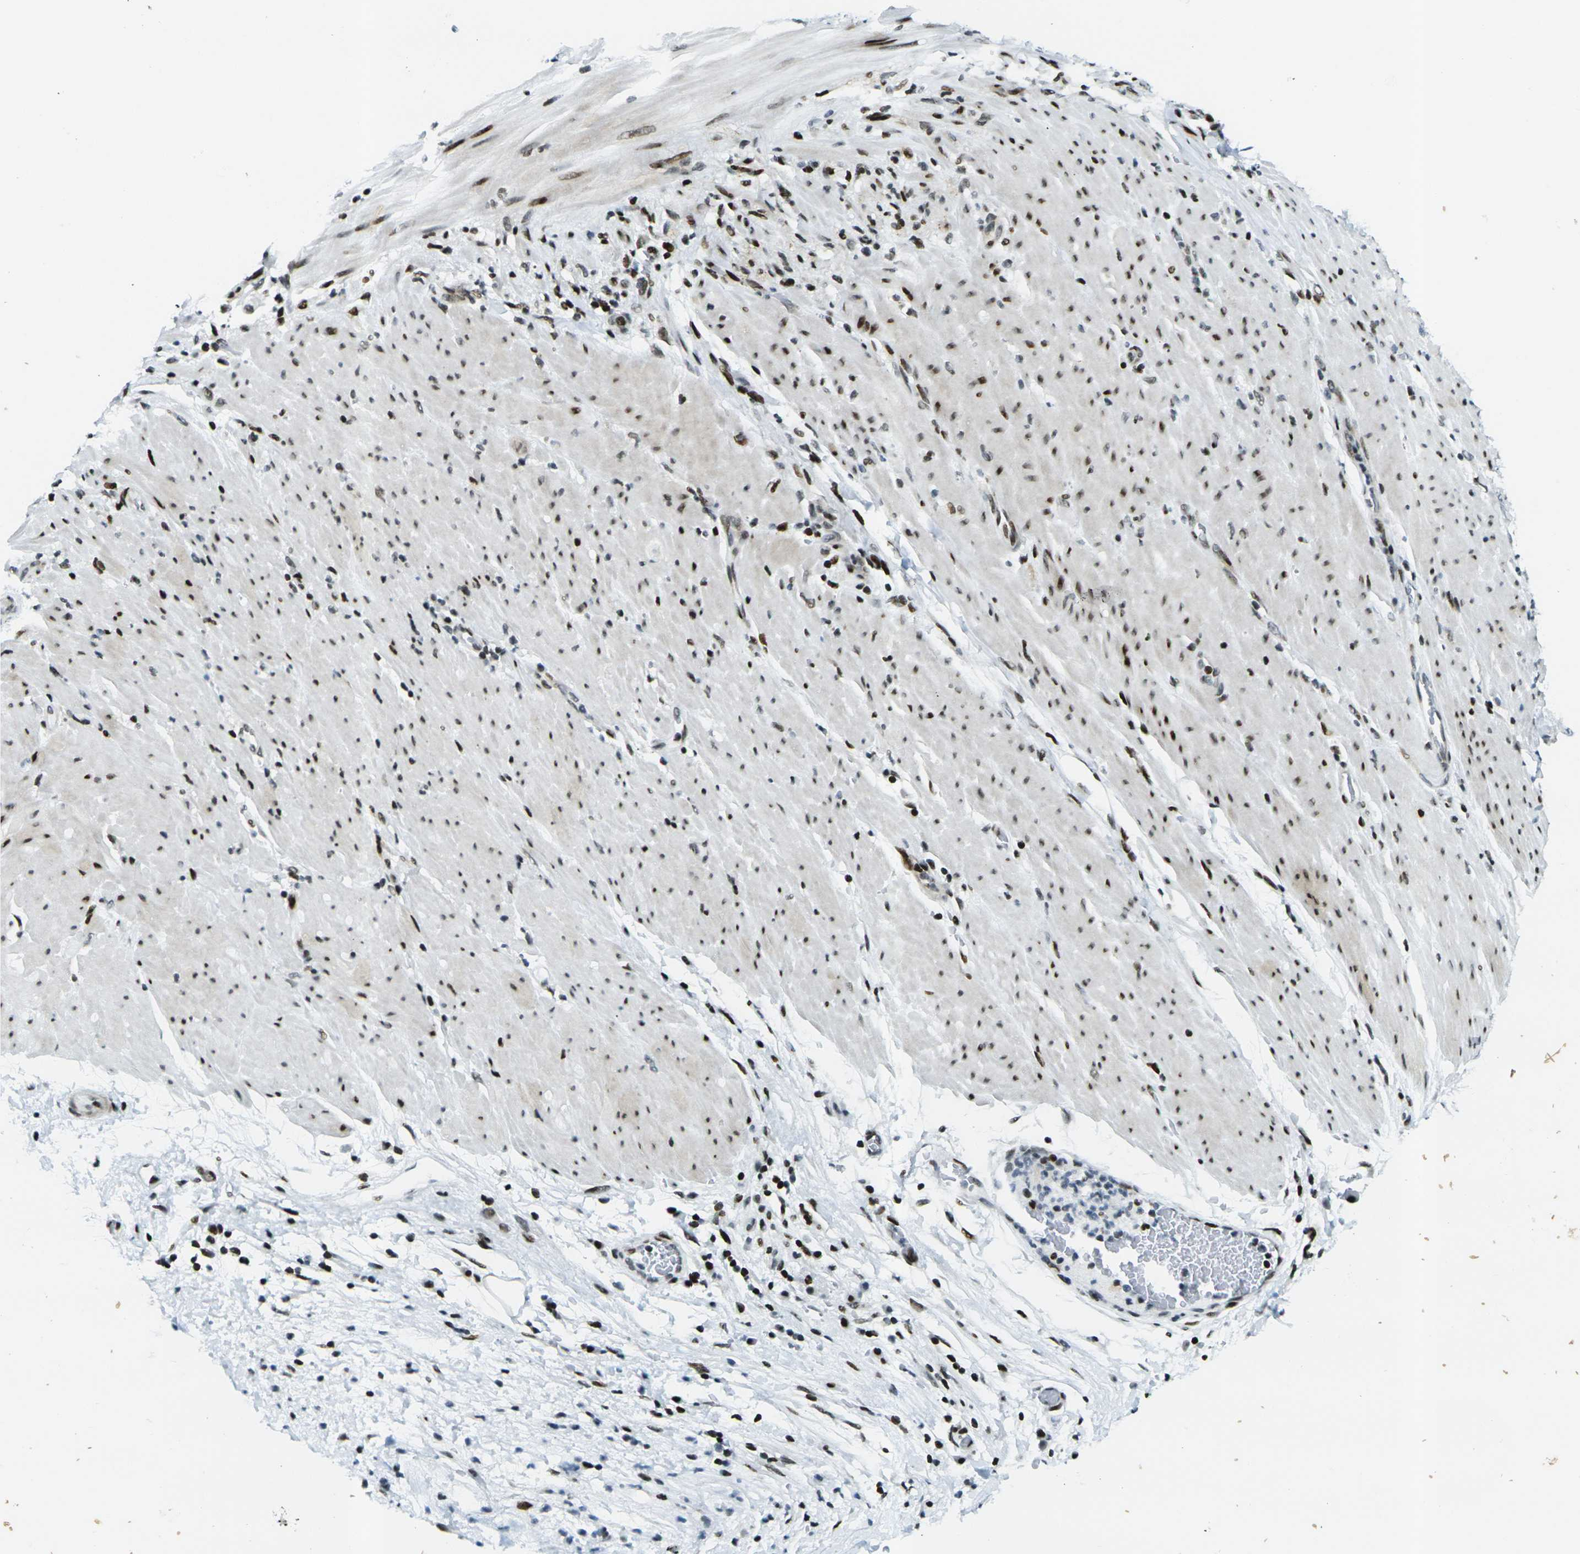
{"staining": {"intensity": "moderate", "quantity": ">75%", "location": "cytoplasmic/membranous,nuclear"}, "tissue": "pancreatic cancer", "cell_type": "Tumor cells", "image_type": "cancer", "snomed": [{"axis": "morphology", "description": "Adenocarcinoma, NOS"}, {"axis": "topography", "description": "Pancreas"}], "caption": "This image shows pancreatic cancer (adenocarcinoma) stained with immunohistochemistry (IHC) to label a protein in brown. The cytoplasmic/membranous and nuclear of tumor cells show moderate positivity for the protein. Nuclei are counter-stained blue.", "gene": "H3-3A", "patient": {"sex": "male", "age": 63}}